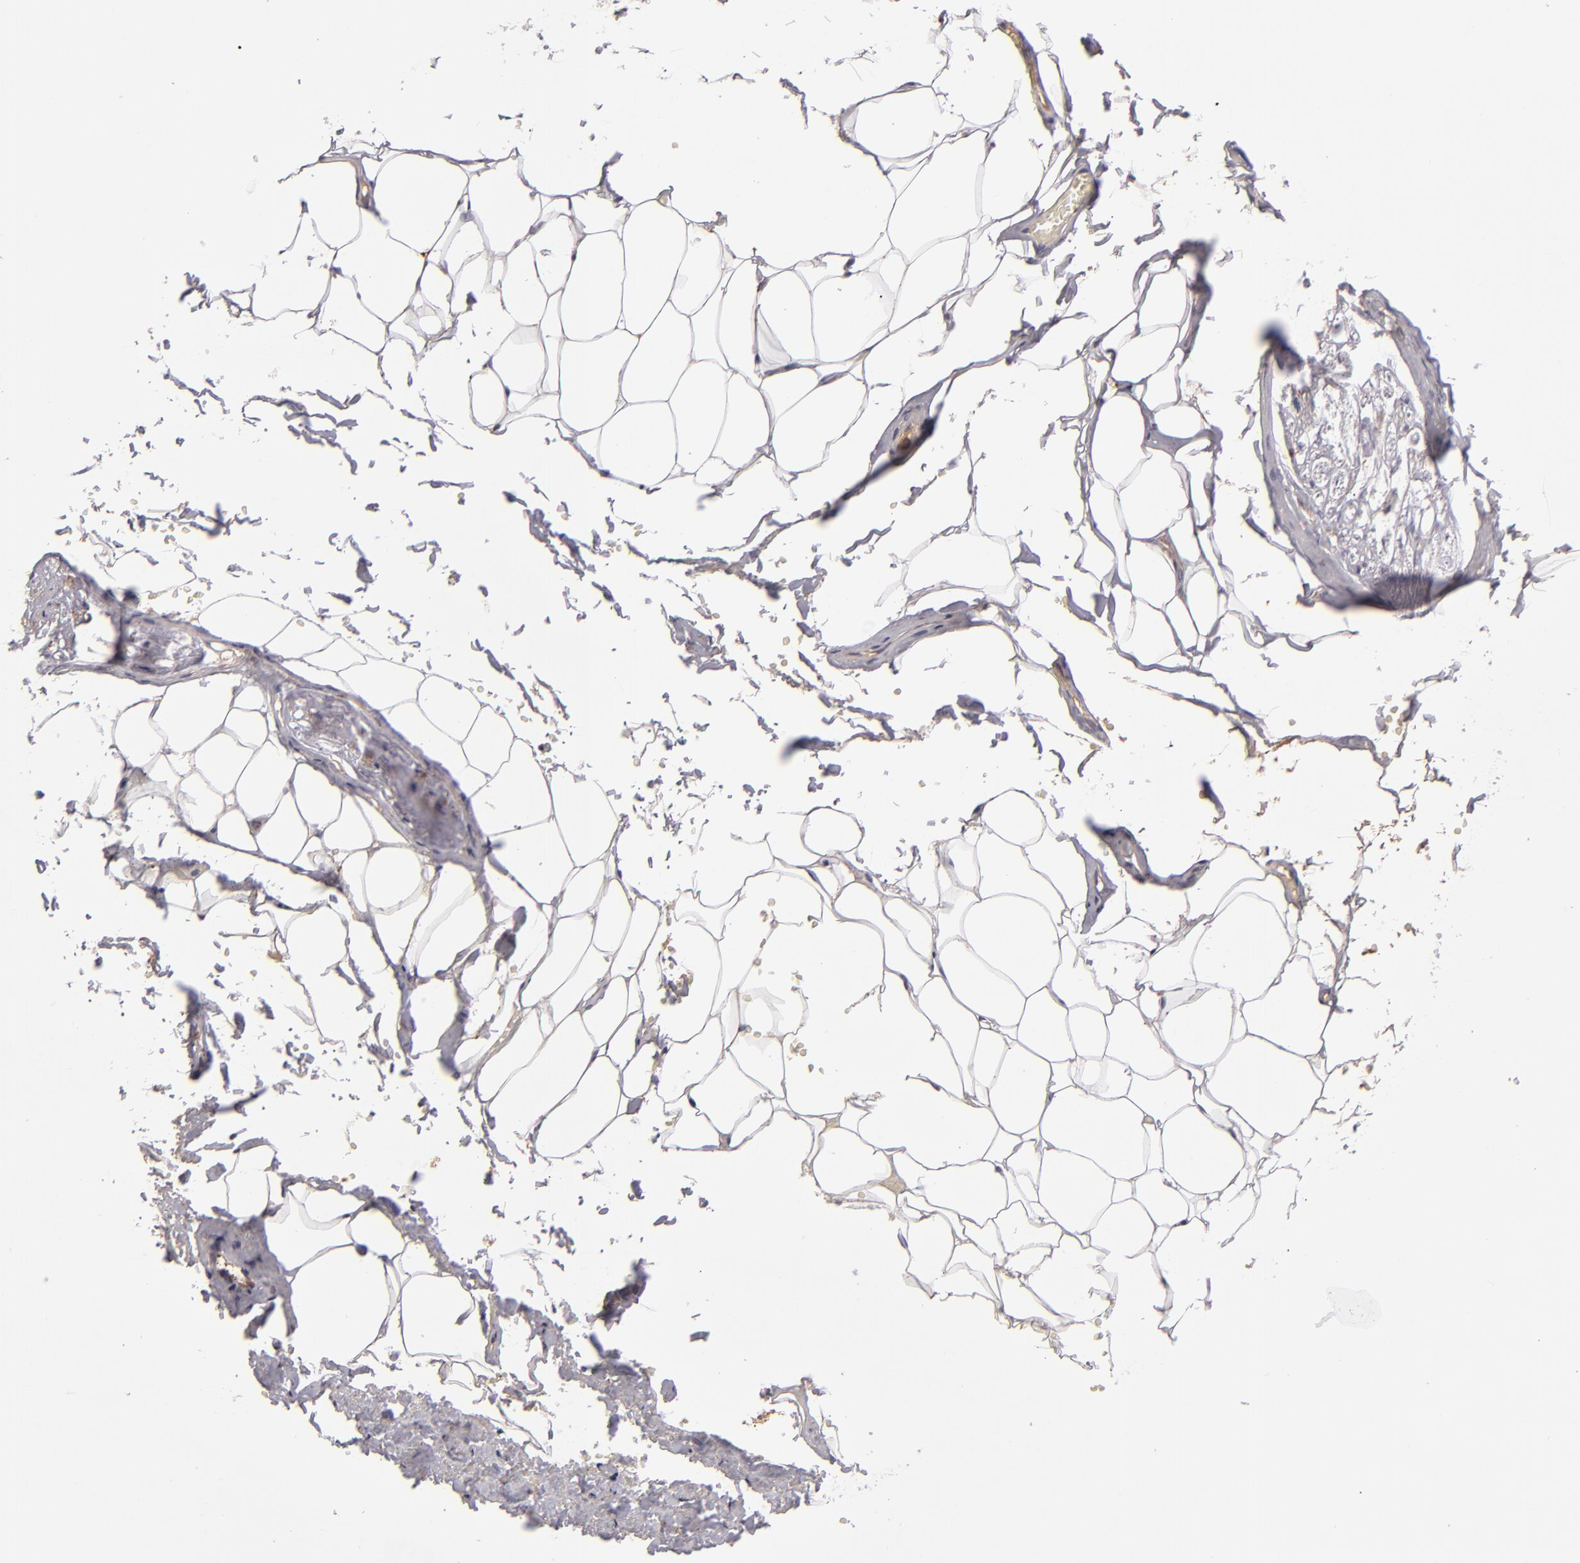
{"staining": {"intensity": "weak", "quantity": ">75%", "location": "cytoplasmic/membranous"}, "tissue": "adipose tissue", "cell_type": "Adipocytes", "image_type": "normal", "snomed": [{"axis": "morphology", "description": "Normal tissue, NOS"}, {"axis": "topography", "description": "Soft tissue"}, {"axis": "topography", "description": "Peripheral nerve tissue"}], "caption": "Immunohistochemistry (IHC) of benign adipose tissue reveals low levels of weak cytoplasmic/membranous staining in about >75% of adipocytes. The staining was performed using DAB (3,3'-diaminobenzidine) to visualize the protein expression in brown, while the nuclei were stained in blue with hematoxylin (Magnification: 20x).", "gene": "CFB", "patient": {"sex": "female", "age": 68}}